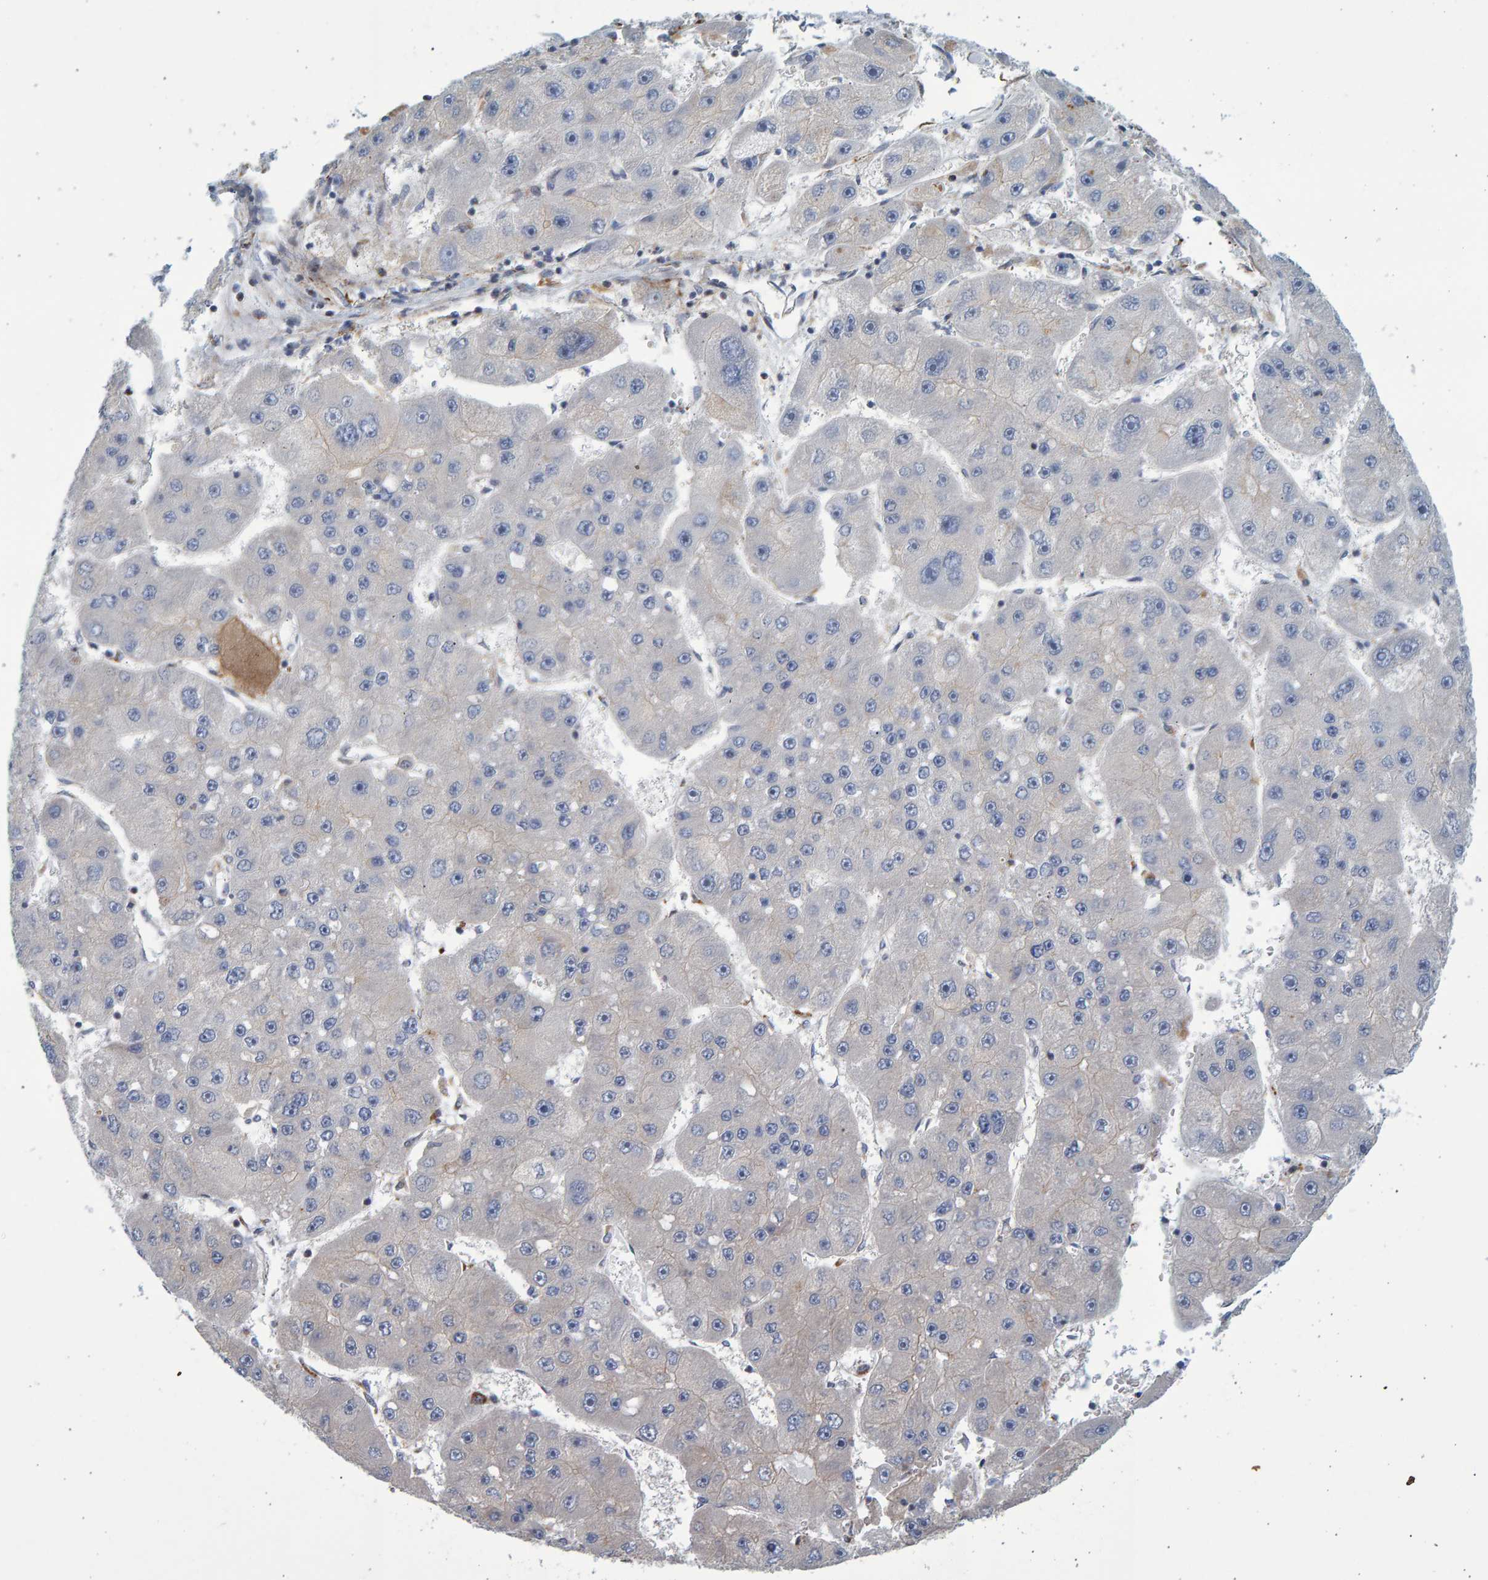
{"staining": {"intensity": "negative", "quantity": "none", "location": "none"}, "tissue": "liver cancer", "cell_type": "Tumor cells", "image_type": "cancer", "snomed": [{"axis": "morphology", "description": "Carcinoma, Hepatocellular, NOS"}, {"axis": "topography", "description": "Liver"}], "caption": "Hepatocellular carcinoma (liver) stained for a protein using immunohistochemistry (IHC) exhibits no staining tumor cells.", "gene": "LRBA", "patient": {"sex": "female", "age": 61}}